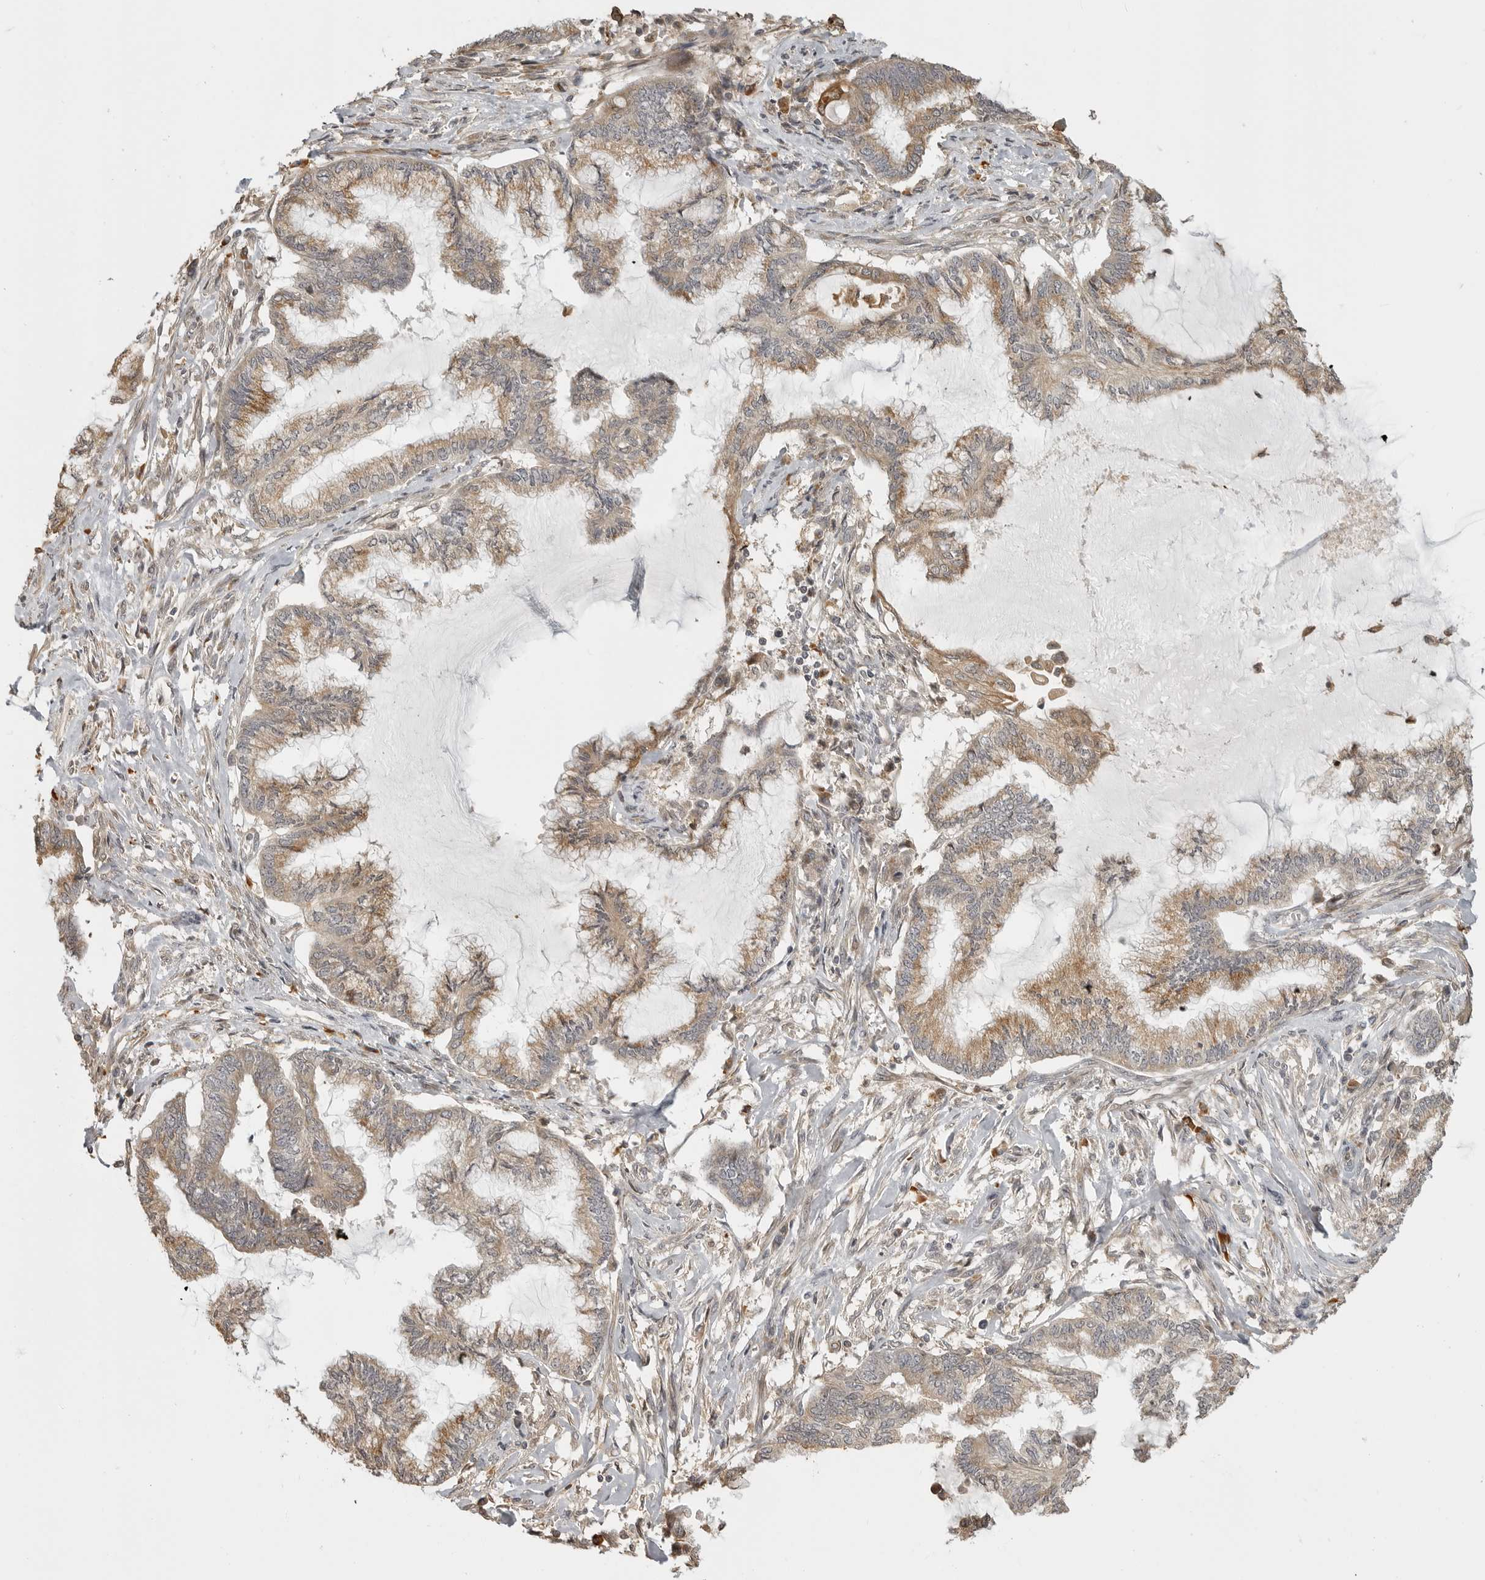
{"staining": {"intensity": "weak", "quantity": ">75%", "location": "cytoplasmic/membranous"}, "tissue": "endometrial cancer", "cell_type": "Tumor cells", "image_type": "cancer", "snomed": [{"axis": "morphology", "description": "Adenocarcinoma, NOS"}, {"axis": "topography", "description": "Endometrium"}], "caption": "This is a photomicrograph of immunohistochemistry (IHC) staining of endometrial adenocarcinoma, which shows weak positivity in the cytoplasmic/membranous of tumor cells.", "gene": "IDO1", "patient": {"sex": "female", "age": 86}}